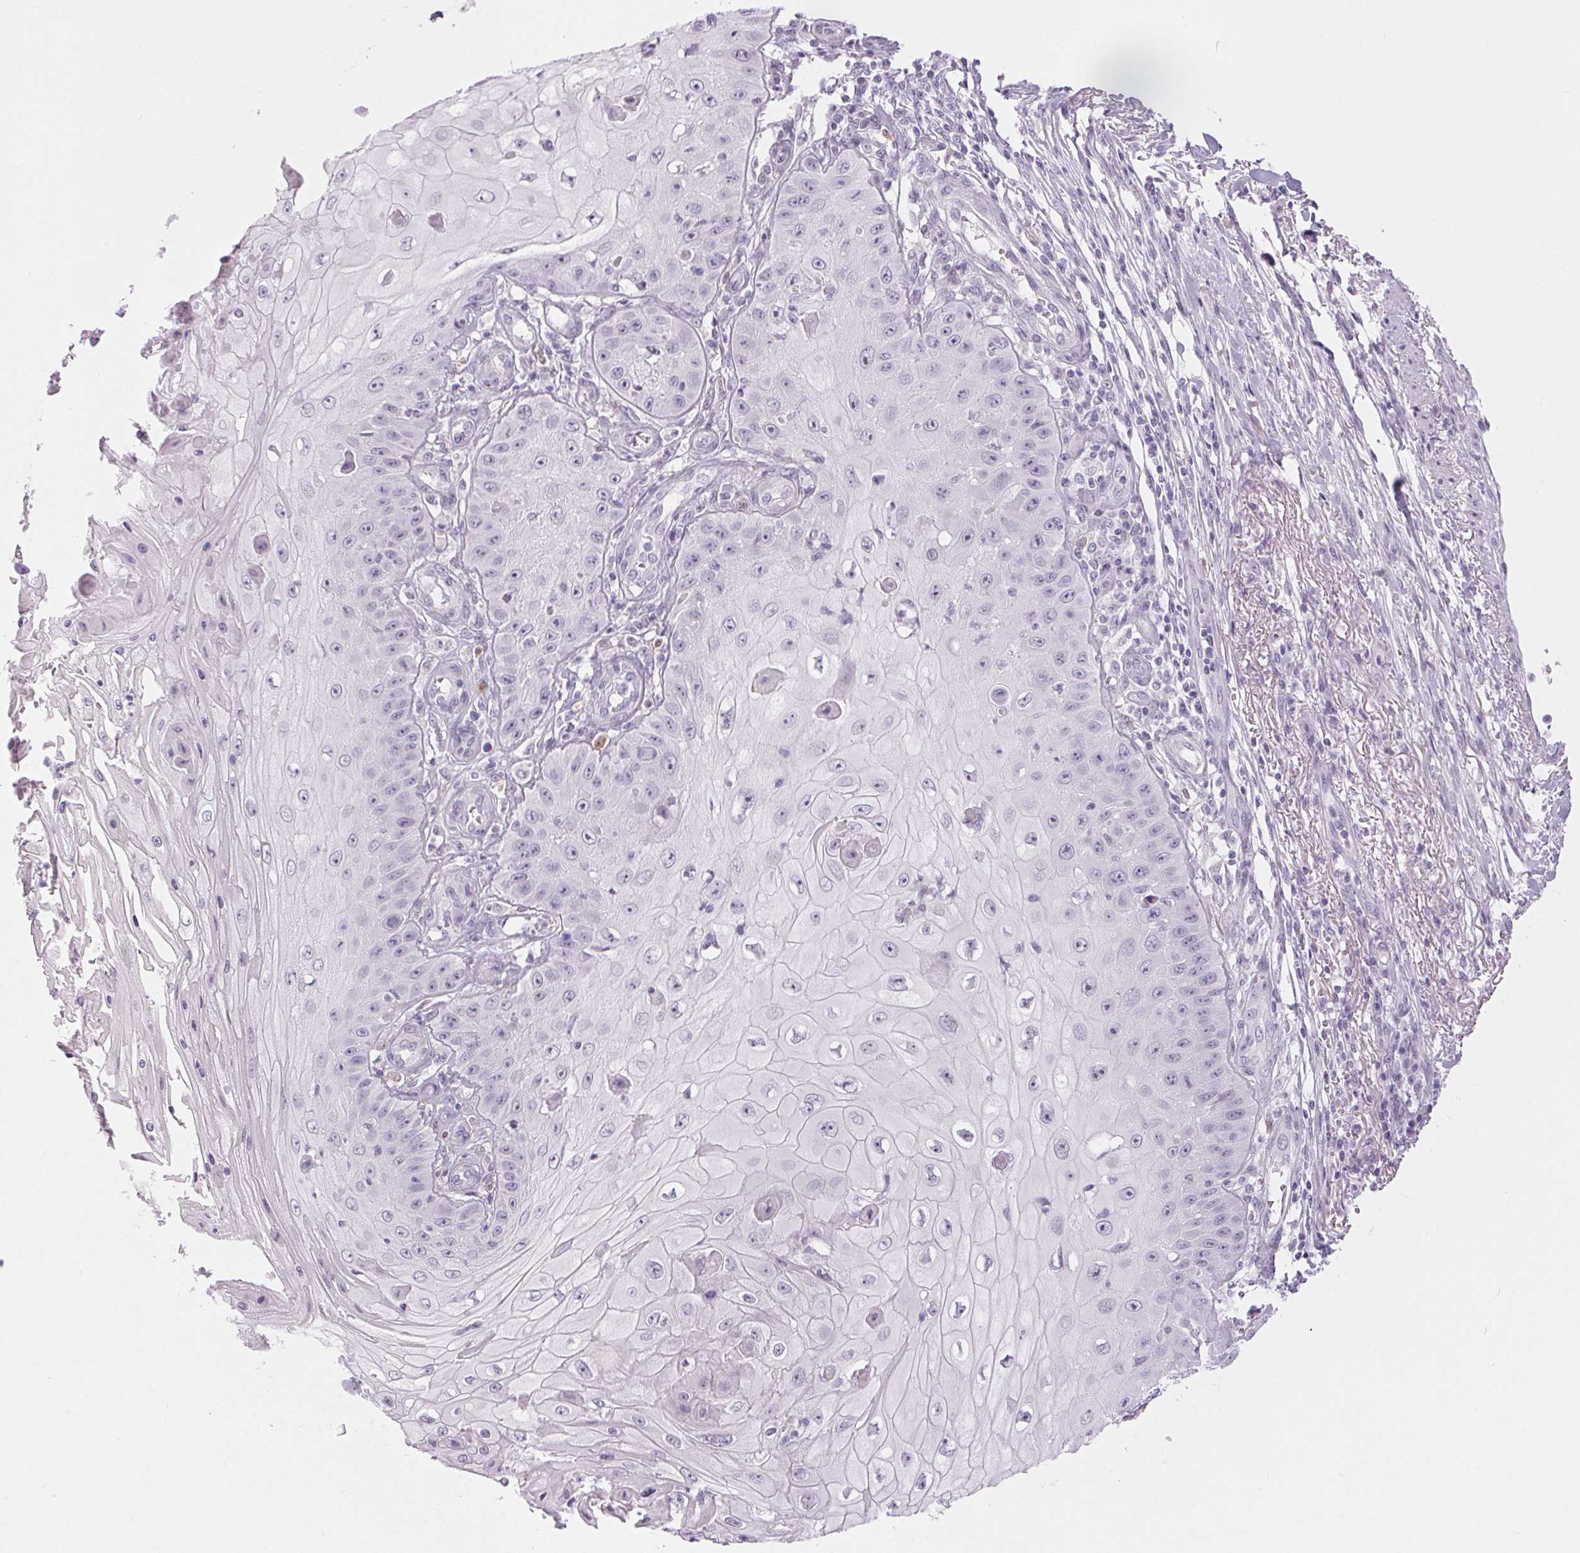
{"staining": {"intensity": "negative", "quantity": "none", "location": "none"}, "tissue": "skin cancer", "cell_type": "Tumor cells", "image_type": "cancer", "snomed": [{"axis": "morphology", "description": "Squamous cell carcinoma, NOS"}, {"axis": "topography", "description": "Skin"}], "caption": "A histopathology image of human skin squamous cell carcinoma is negative for staining in tumor cells. (DAB (3,3'-diaminobenzidine) immunohistochemistry, high magnification).", "gene": "CADPS", "patient": {"sex": "male", "age": 70}}